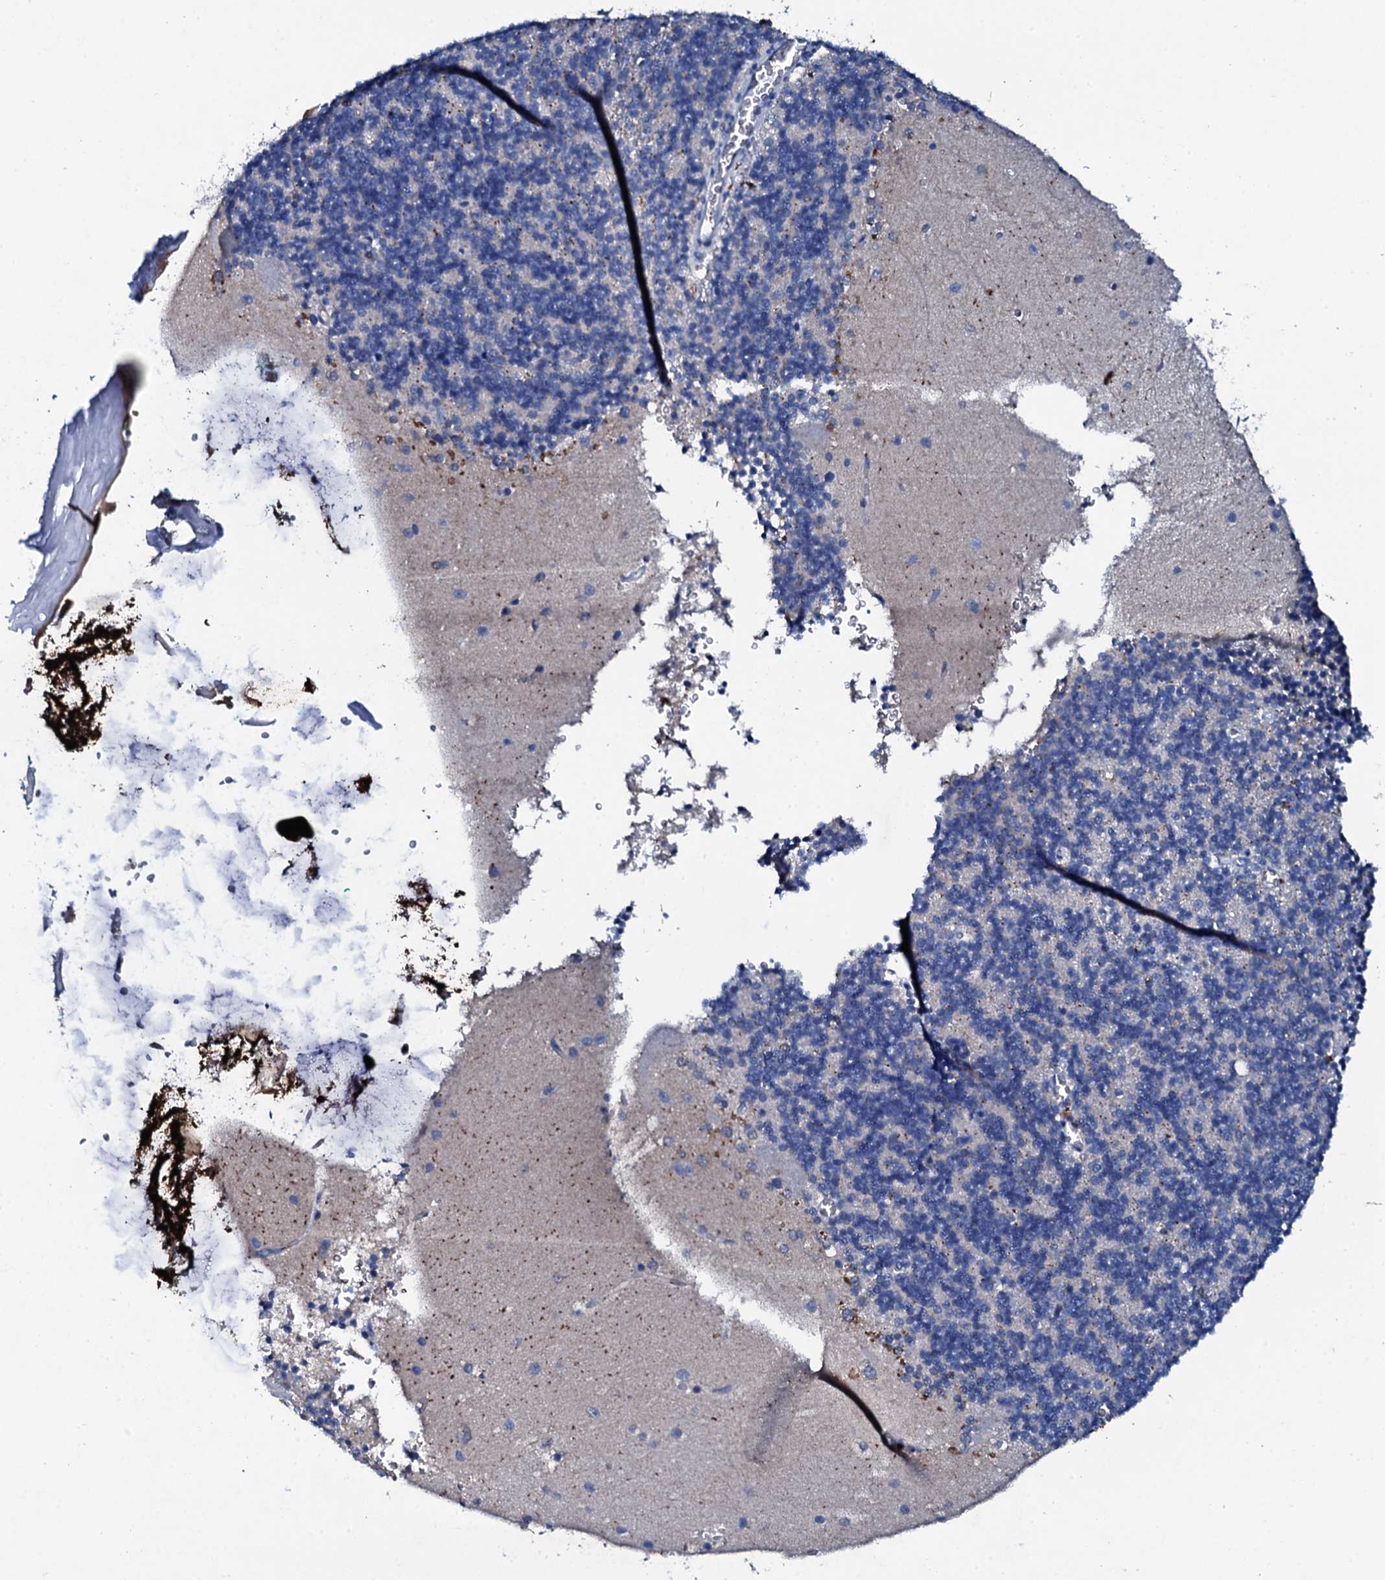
{"staining": {"intensity": "negative", "quantity": "none", "location": "none"}, "tissue": "cerebellum", "cell_type": "Cells in granular layer", "image_type": "normal", "snomed": [{"axis": "morphology", "description": "Normal tissue, NOS"}, {"axis": "topography", "description": "Cerebellum"}], "caption": "Photomicrograph shows no protein positivity in cells in granular layer of normal cerebellum. (Stains: DAB immunohistochemistry with hematoxylin counter stain, Microscopy: brightfield microscopy at high magnification).", "gene": "MS4A4E", "patient": {"sex": "male", "age": 54}}